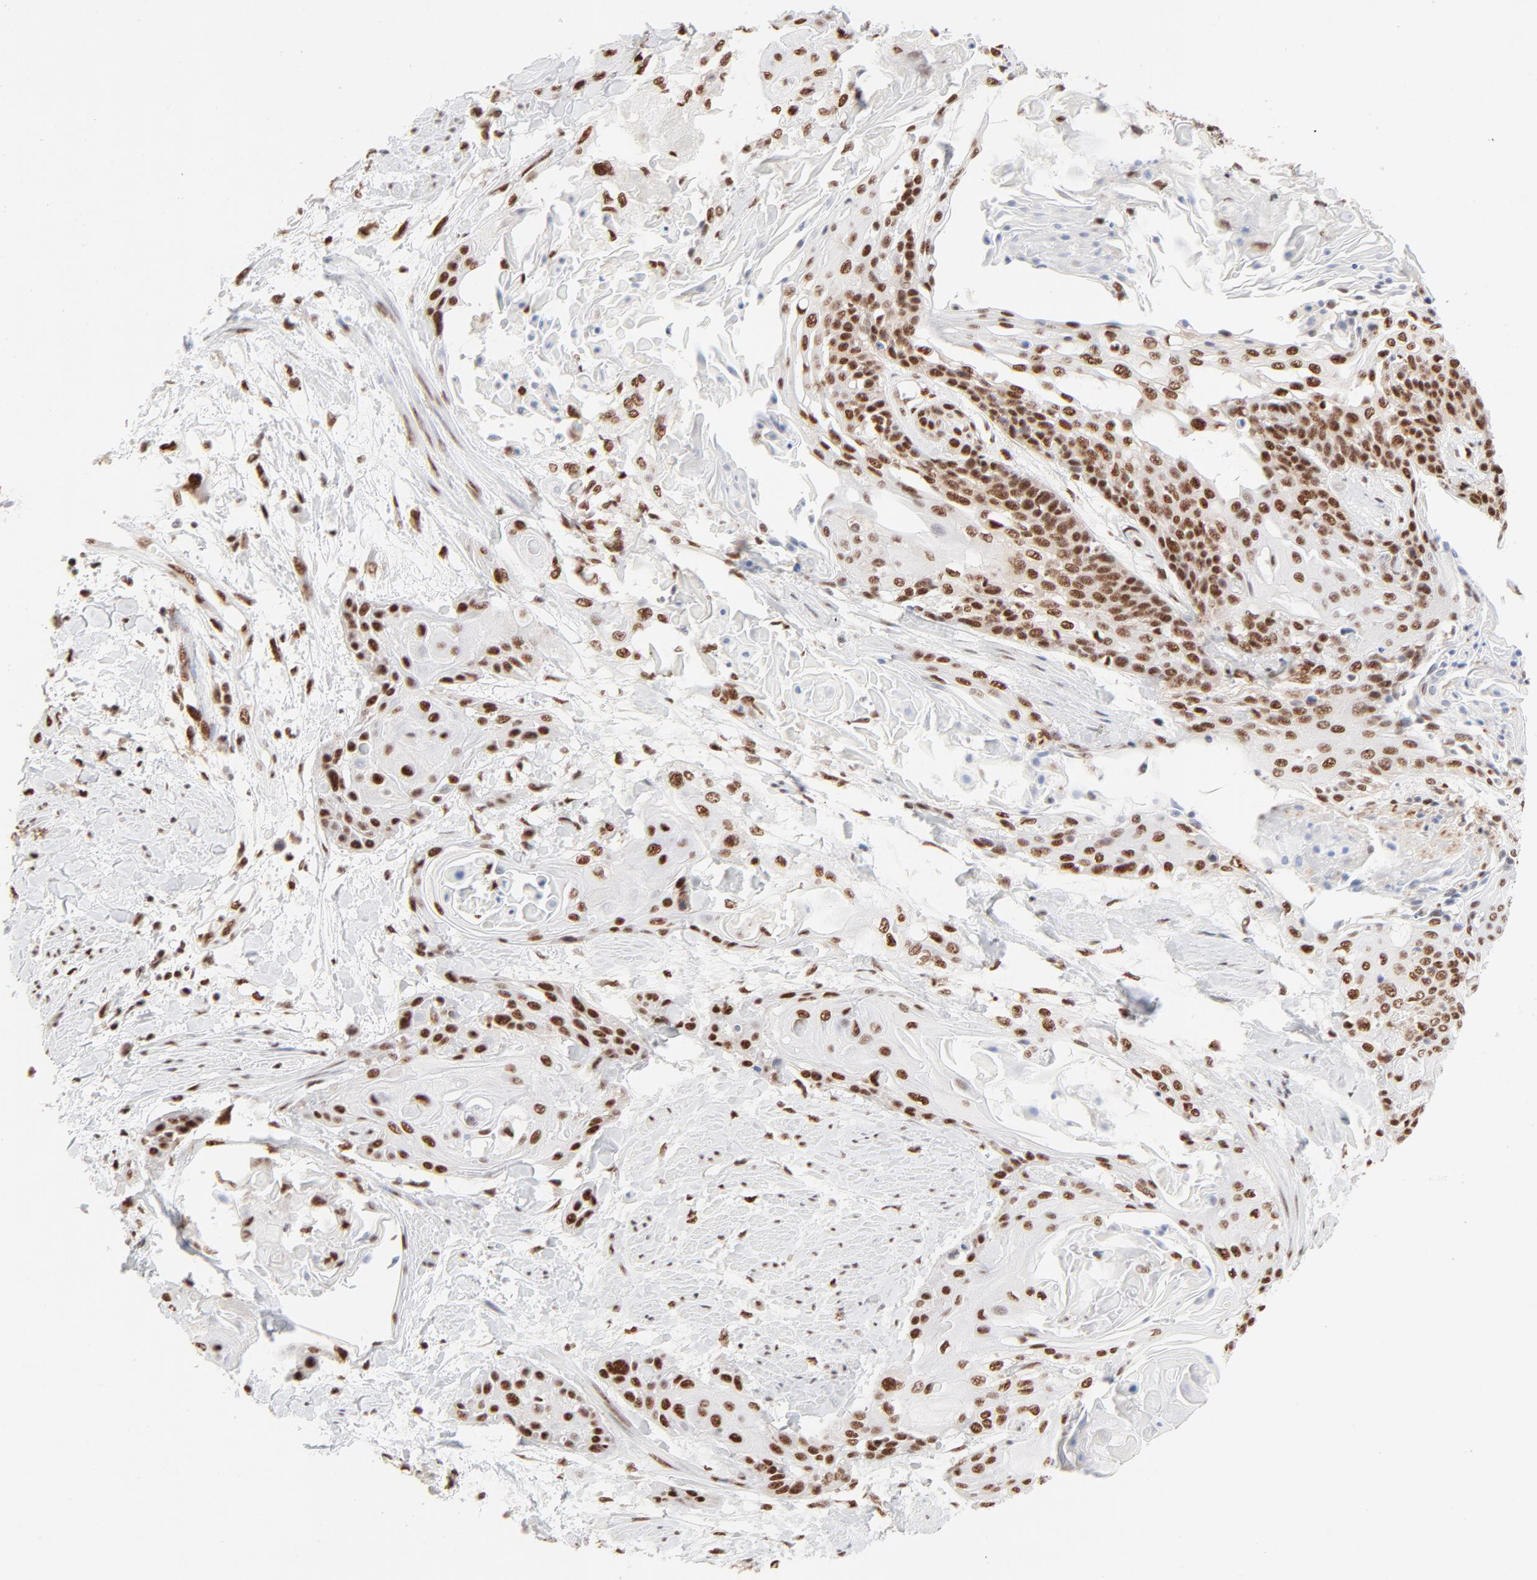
{"staining": {"intensity": "strong", "quantity": ">75%", "location": "nuclear"}, "tissue": "cervical cancer", "cell_type": "Tumor cells", "image_type": "cancer", "snomed": [{"axis": "morphology", "description": "Squamous cell carcinoma, NOS"}, {"axis": "topography", "description": "Cervix"}], "caption": "High-power microscopy captured an IHC histopathology image of cervical cancer, revealing strong nuclear positivity in about >75% of tumor cells.", "gene": "TARDBP", "patient": {"sex": "female", "age": 57}}